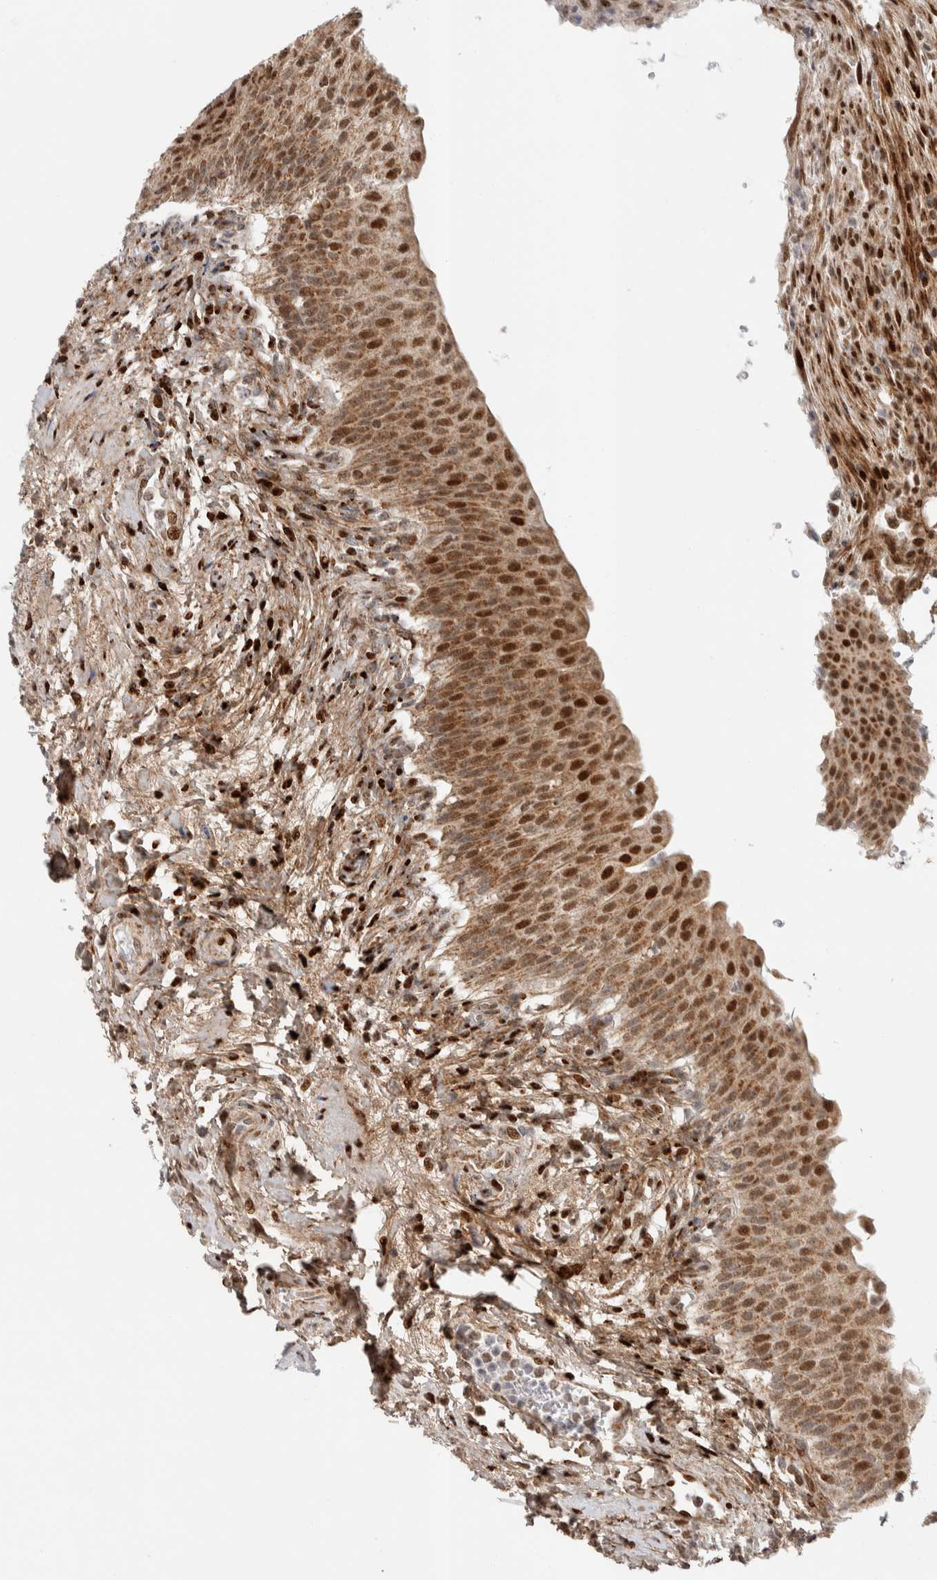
{"staining": {"intensity": "strong", "quantity": "25%-75%", "location": "cytoplasmic/membranous,nuclear"}, "tissue": "urinary bladder", "cell_type": "Urothelial cells", "image_type": "normal", "snomed": [{"axis": "morphology", "description": "Normal tissue, NOS"}, {"axis": "topography", "description": "Urinary bladder"}], "caption": "High-magnification brightfield microscopy of benign urinary bladder stained with DAB (brown) and counterstained with hematoxylin (blue). urothelial cells exhibit strong cytoplasmic/membranous,nuclear positivity is appreciated in about25%-75% of cells.", "gene": "TSPAN32", "patient": {"sex": "female", "age": 60}}